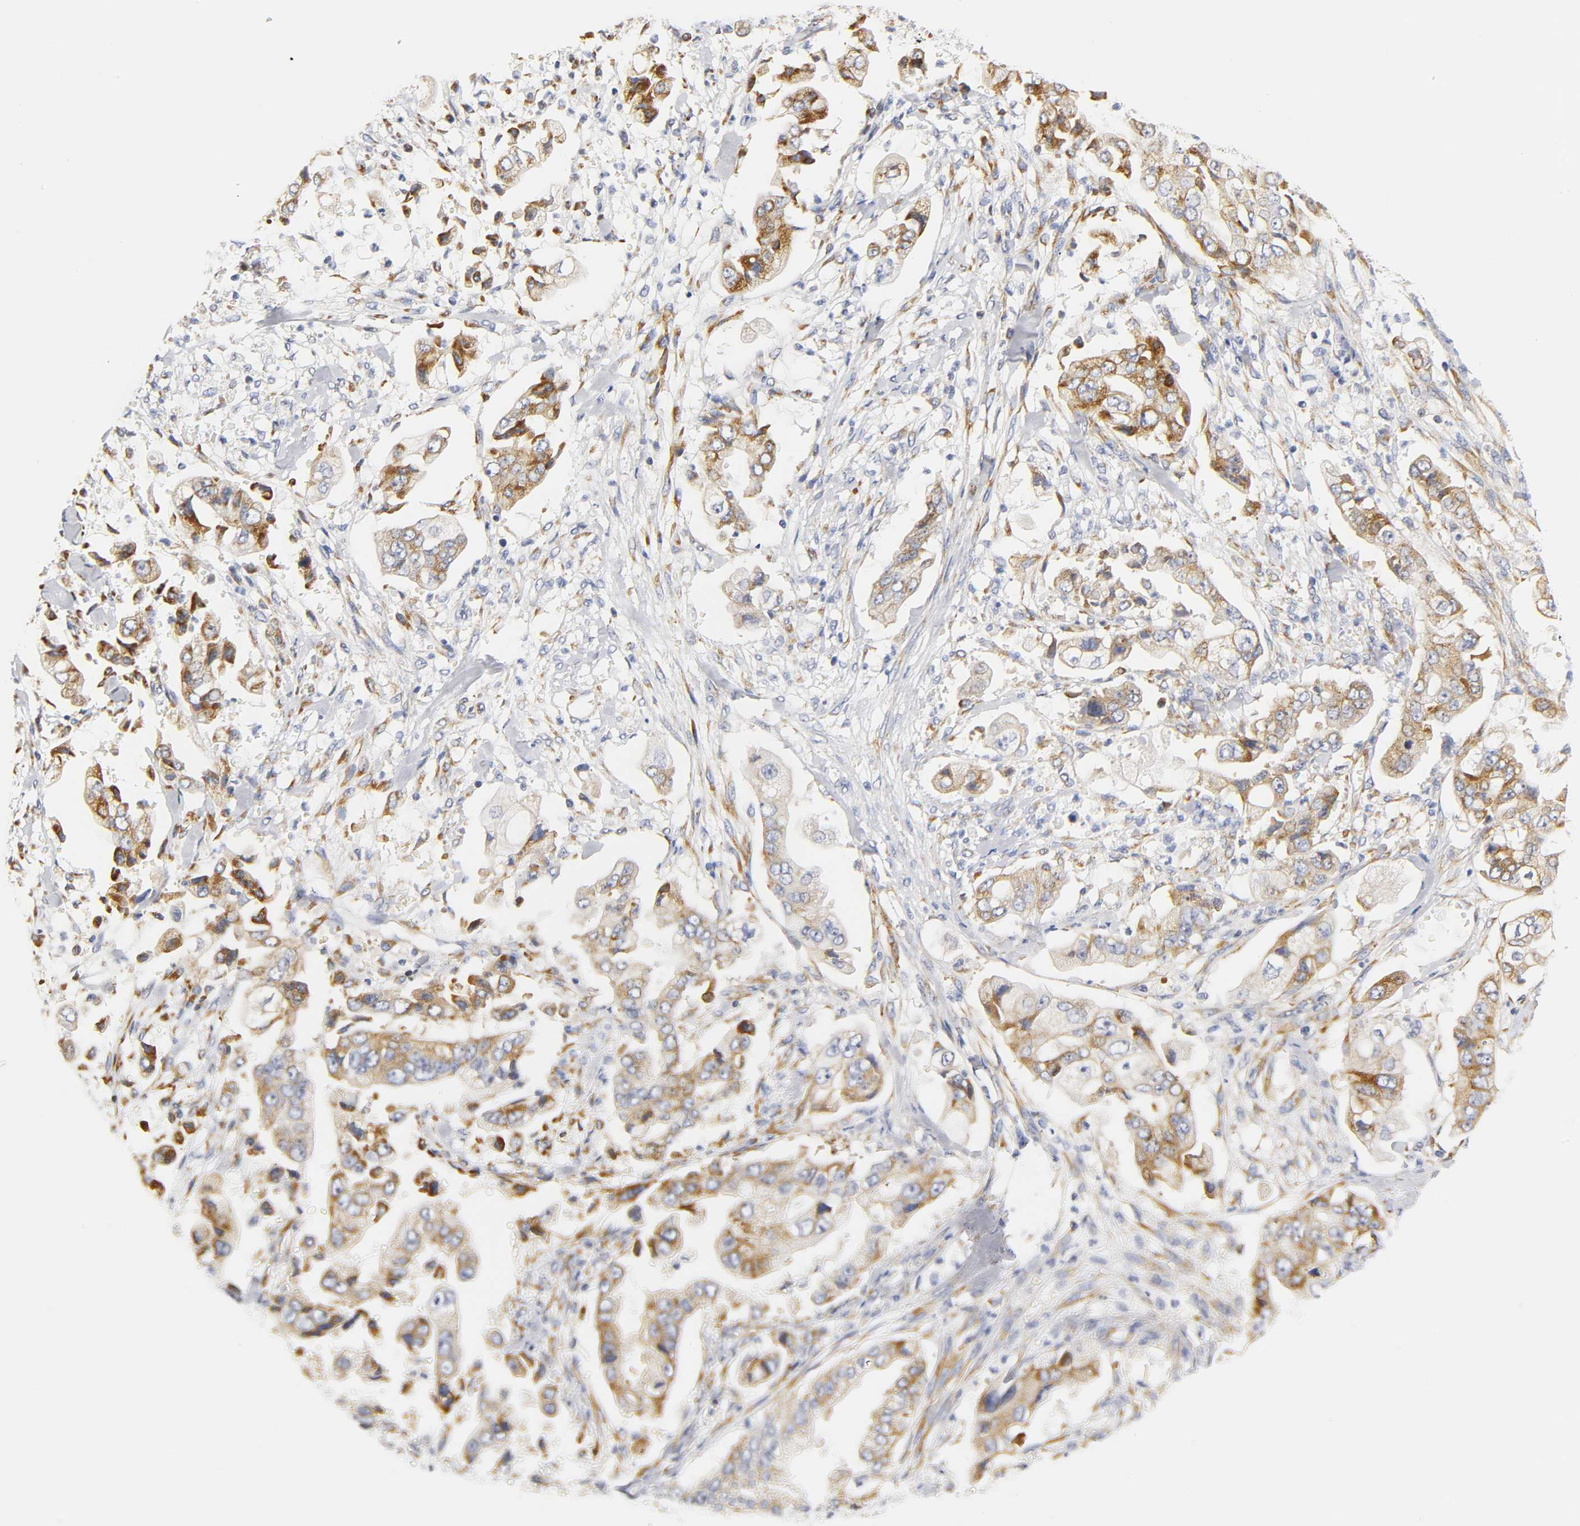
{"staining": {"intensity": "moderate", "quantity": ">75%", "location": "cytoplasmic/membranous"}, "tissue": "stomach cancer", "cell_type": "Tumor cells", "image_type": "cancer", "snomed": [{"axis": "morphology", "description": "Adenocarcinoma, NOS"}, {"axis": "topography", "description": "Stomach"}], "caption": "Immunohistochemistry (IHC) image of human stomach cancer stained for a protein (brown), which exhibits medium levels of moderate cytoplasmic/membranous staining in about >75% of tumor cells.", "gene": "REL", "patient": {"sex": "male", "age": 62}}